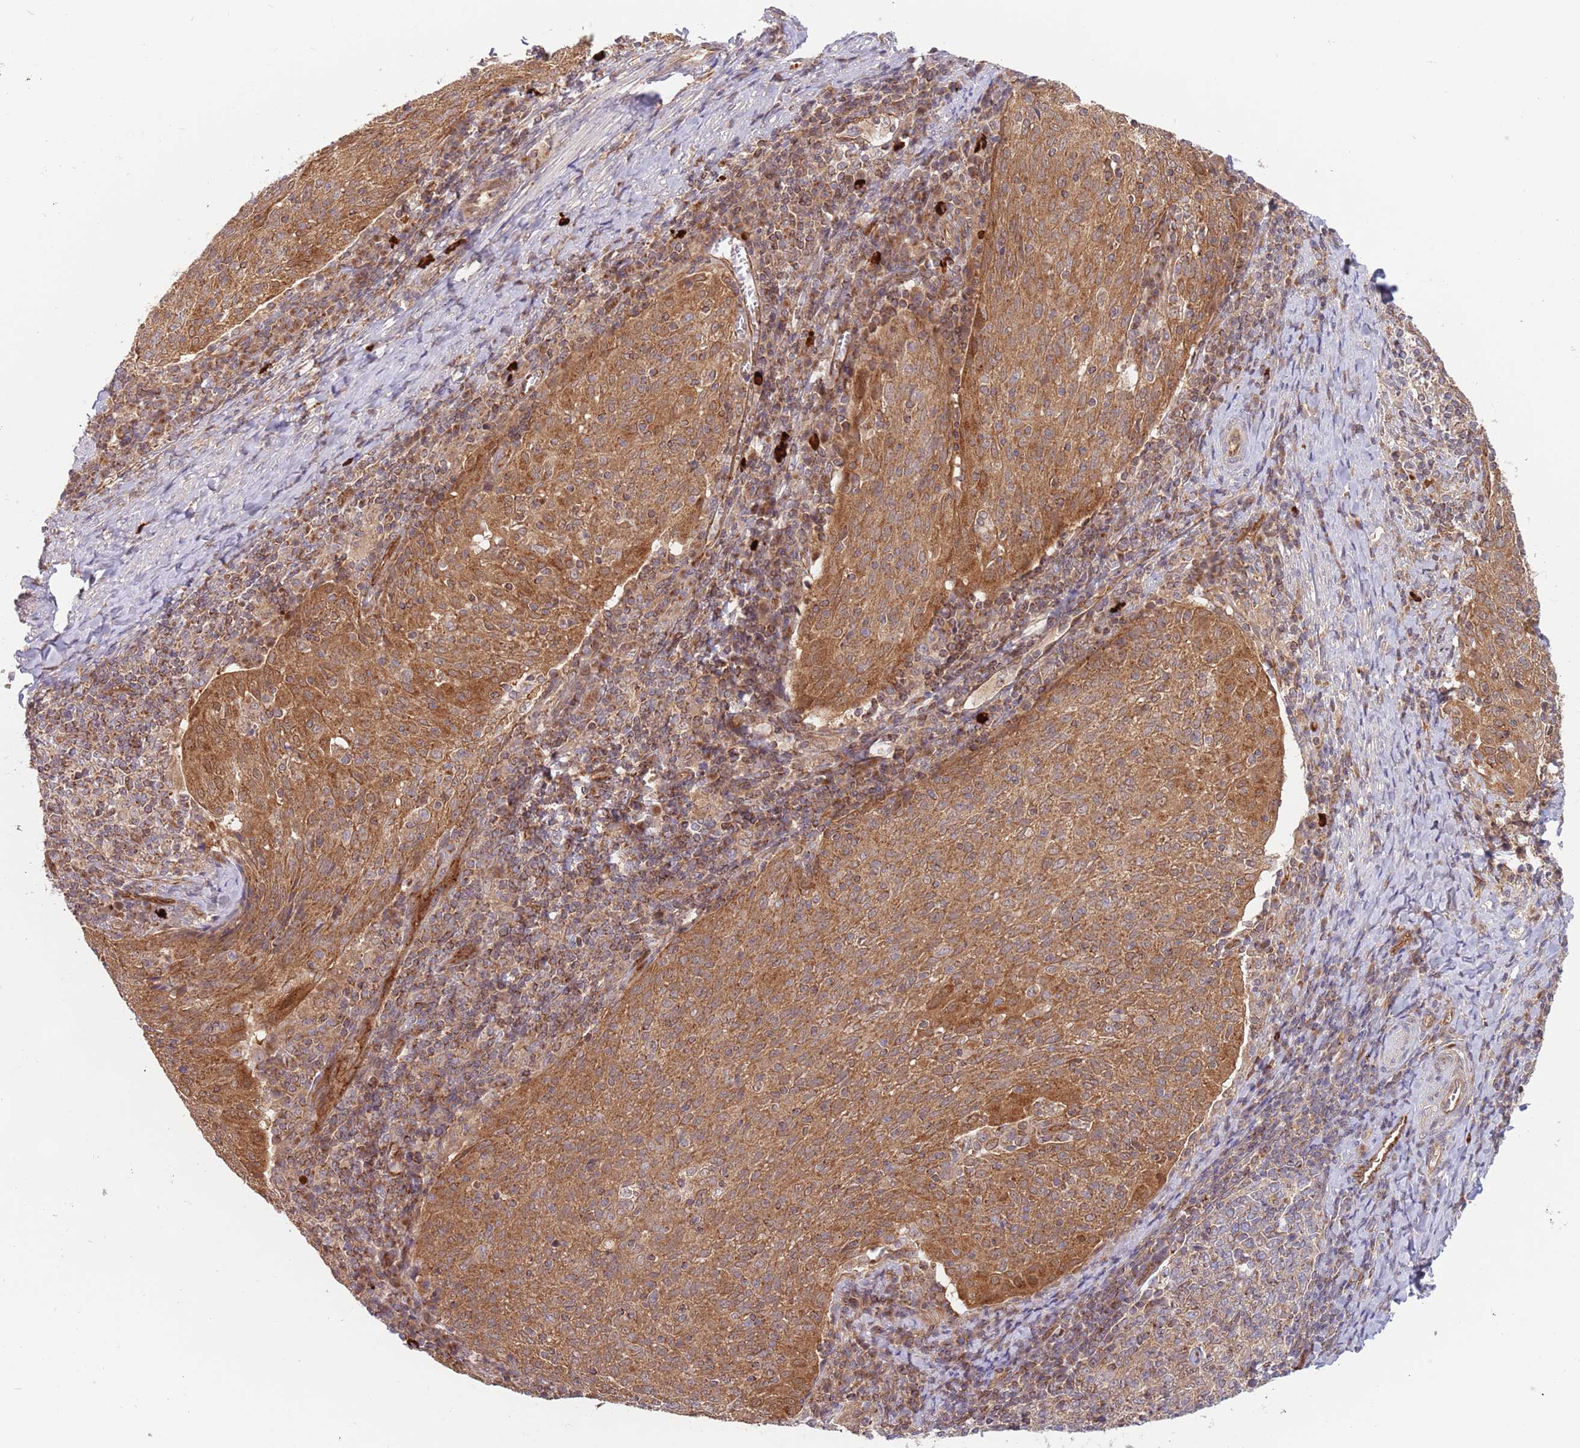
{"staining": {"intensity": "moderate", "quantity": ">75%", "location": "cytoplasmic/membranous"}, "tissue": "cervical cancer", "cell_type": "Tumor cells", "image_type": "cancer", "snomed": [{"axis": "morphology", "description": "Squamous cell carcinoma, NOS"}, {"axis": "topography", "description": "Cervix"}], "caption": "Protein staining by IHC shows moderate cytoplasmic/membranous positivity in approximately >75% of tumor cells in cervical squamous cell carcinoma. (Brightfield microscopy of DAB IHC at high magnification).", "gene": "GUK1", "patient": {"sex": "female", "age": 52}}